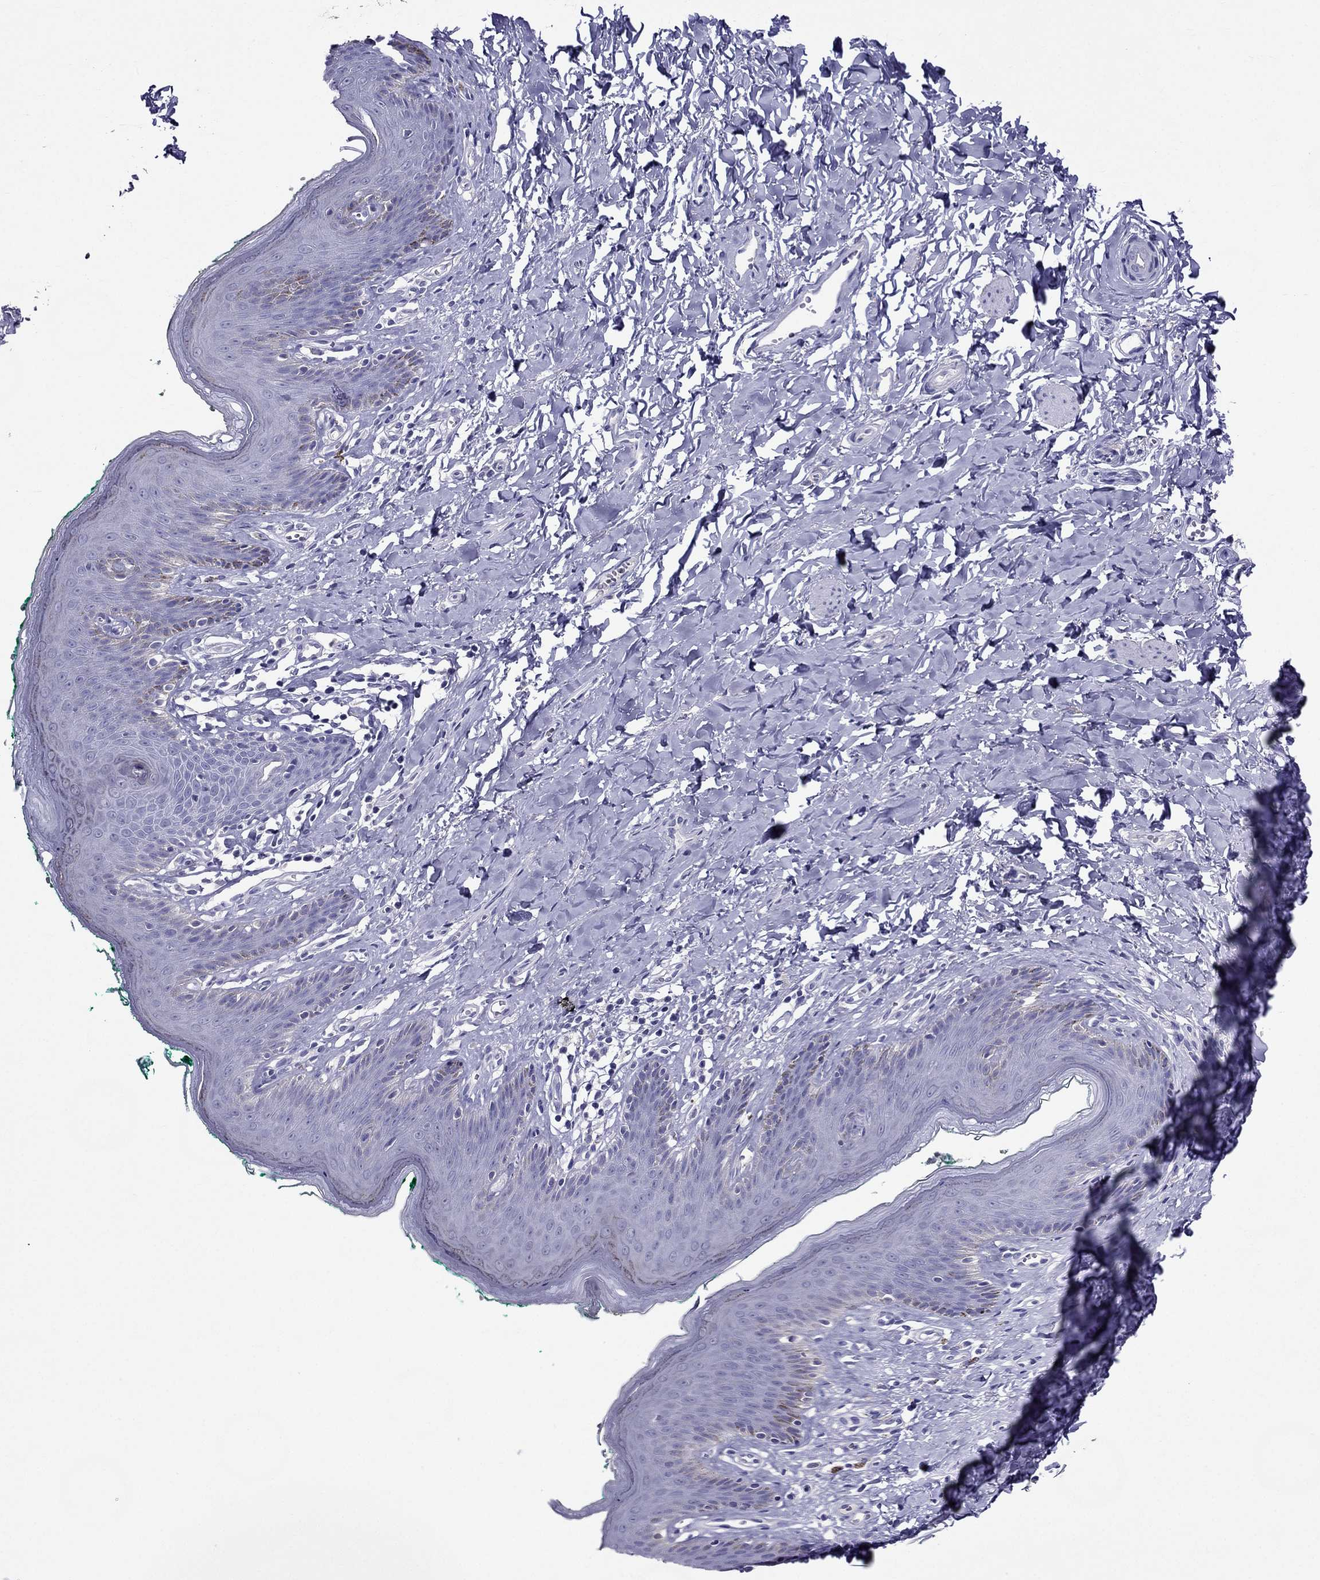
{"staining": {"intensity": "negative", "quantity": "none", "location": "none"}, "tissue": "skin", "cell_type": "Epidermal cells", "image_type": "normal", "snomed": [{"axis": "morphology", "description": "Normal tissue, NOS"}, {"axis": "topography", "description": "Vulva"}], "caption": "Histopathology image shows no protein expression in epidermal cells of unremarkable skin. Brightfield microscopy of immunohistochemistry stained with DAB (3,3'-diaminobenzidine) (brown) and hematoxylin (blue), captured at high magnification.", "gene": "ZNF541", "patient": {"sex": "female", "age": 66}}